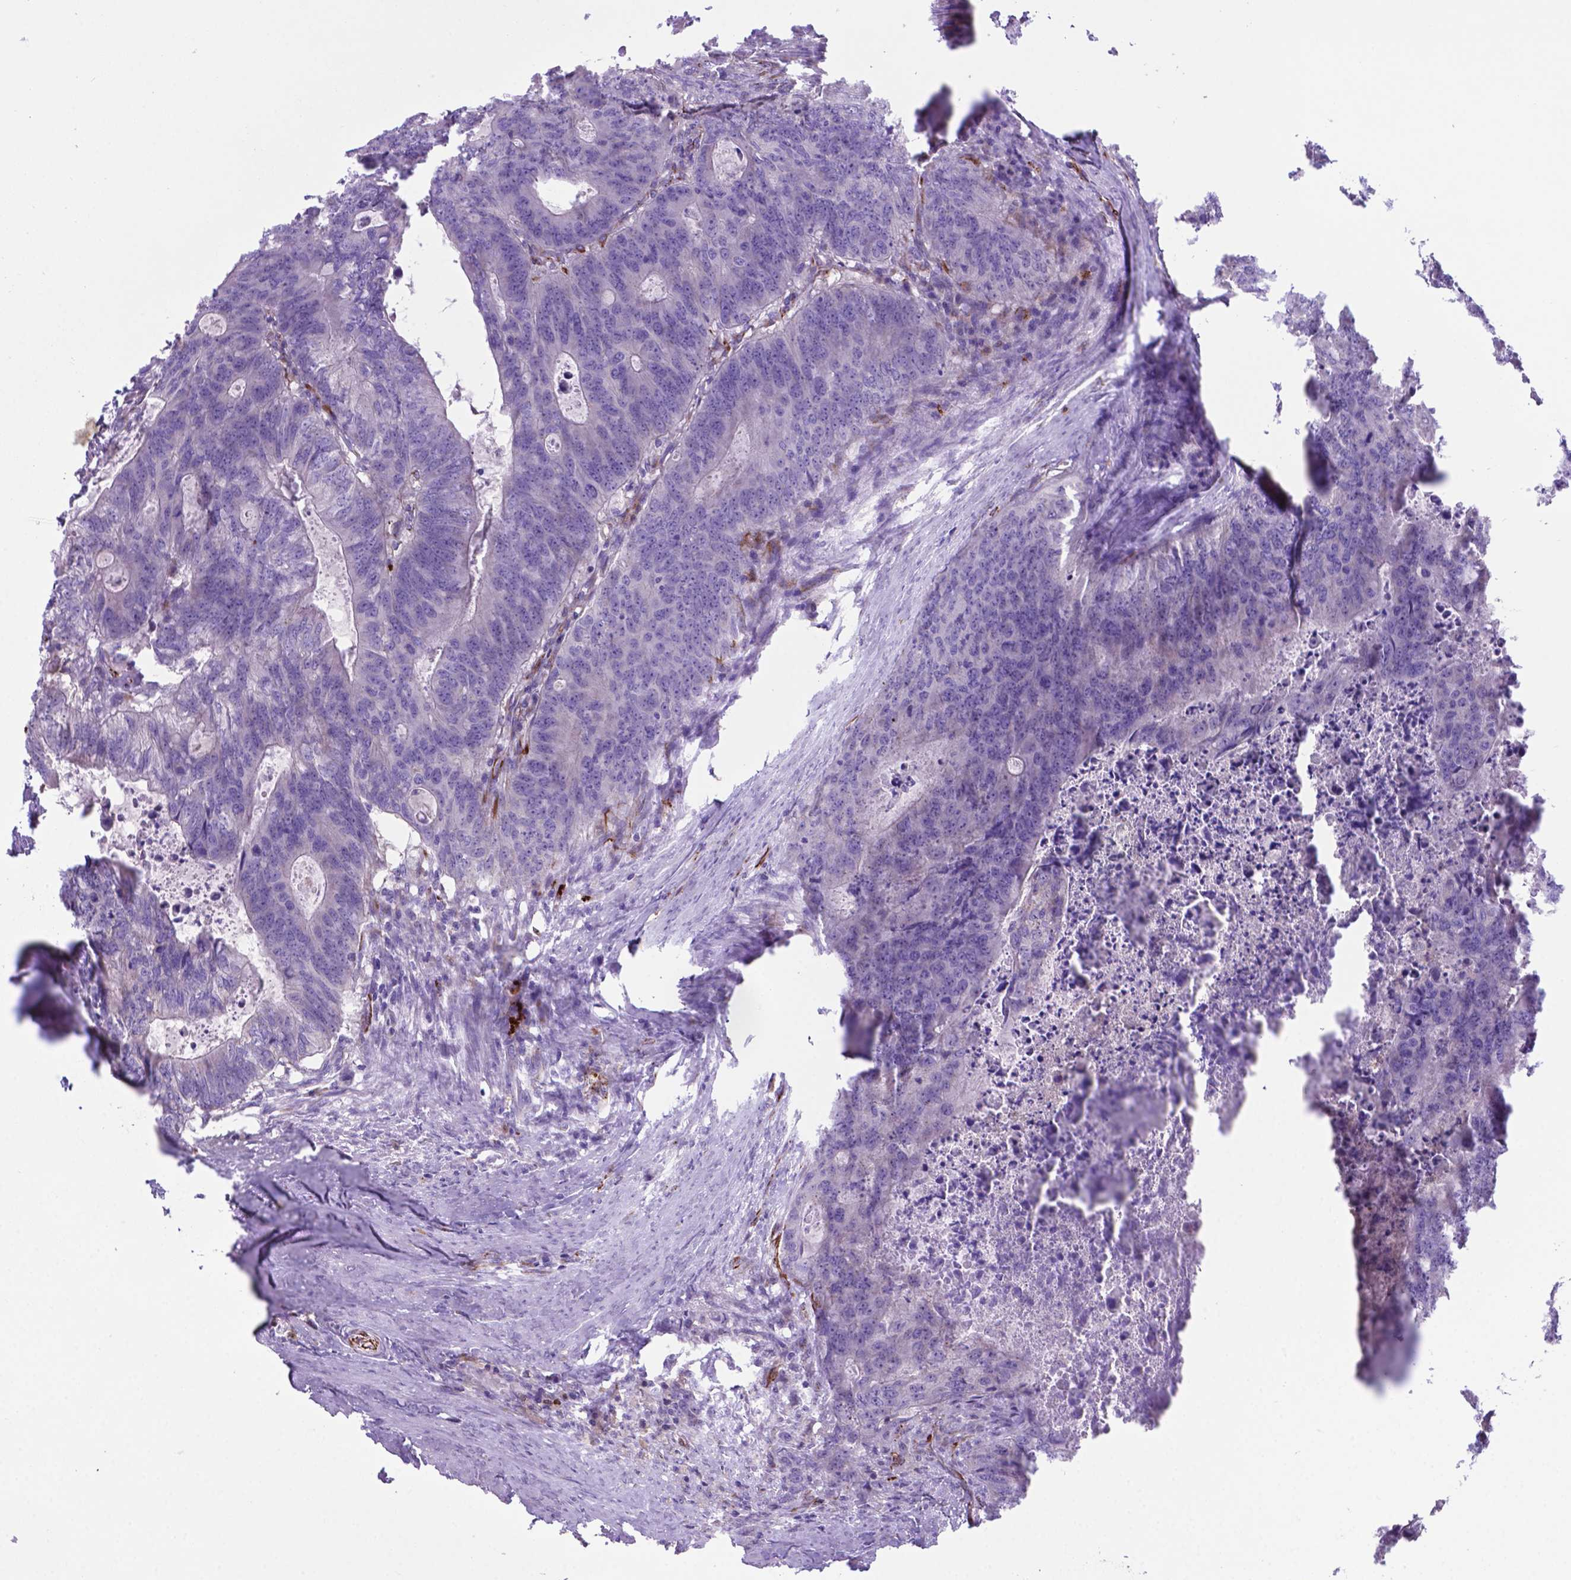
{"staining": {"intensity": "negative", "quantity": "none", "location": "none"}, "tissue": "colorectal cancer", "cell_type": "Tumor cells", "image_type": "cancer", "snomed": [{"axis": "morphology", "description": "Adenocarcinoma, NOS"}, {"axis": "topography", "description": "Colon"}], "caption": "Image shows no protein staining in tumor cells of adenocarcinoma (colorectal) tissue. (DAB IHC visualized using brightfield microscopy, high magnification).", "gene": "LZTR1", "patient": {"sex": "male", "age": 67}}